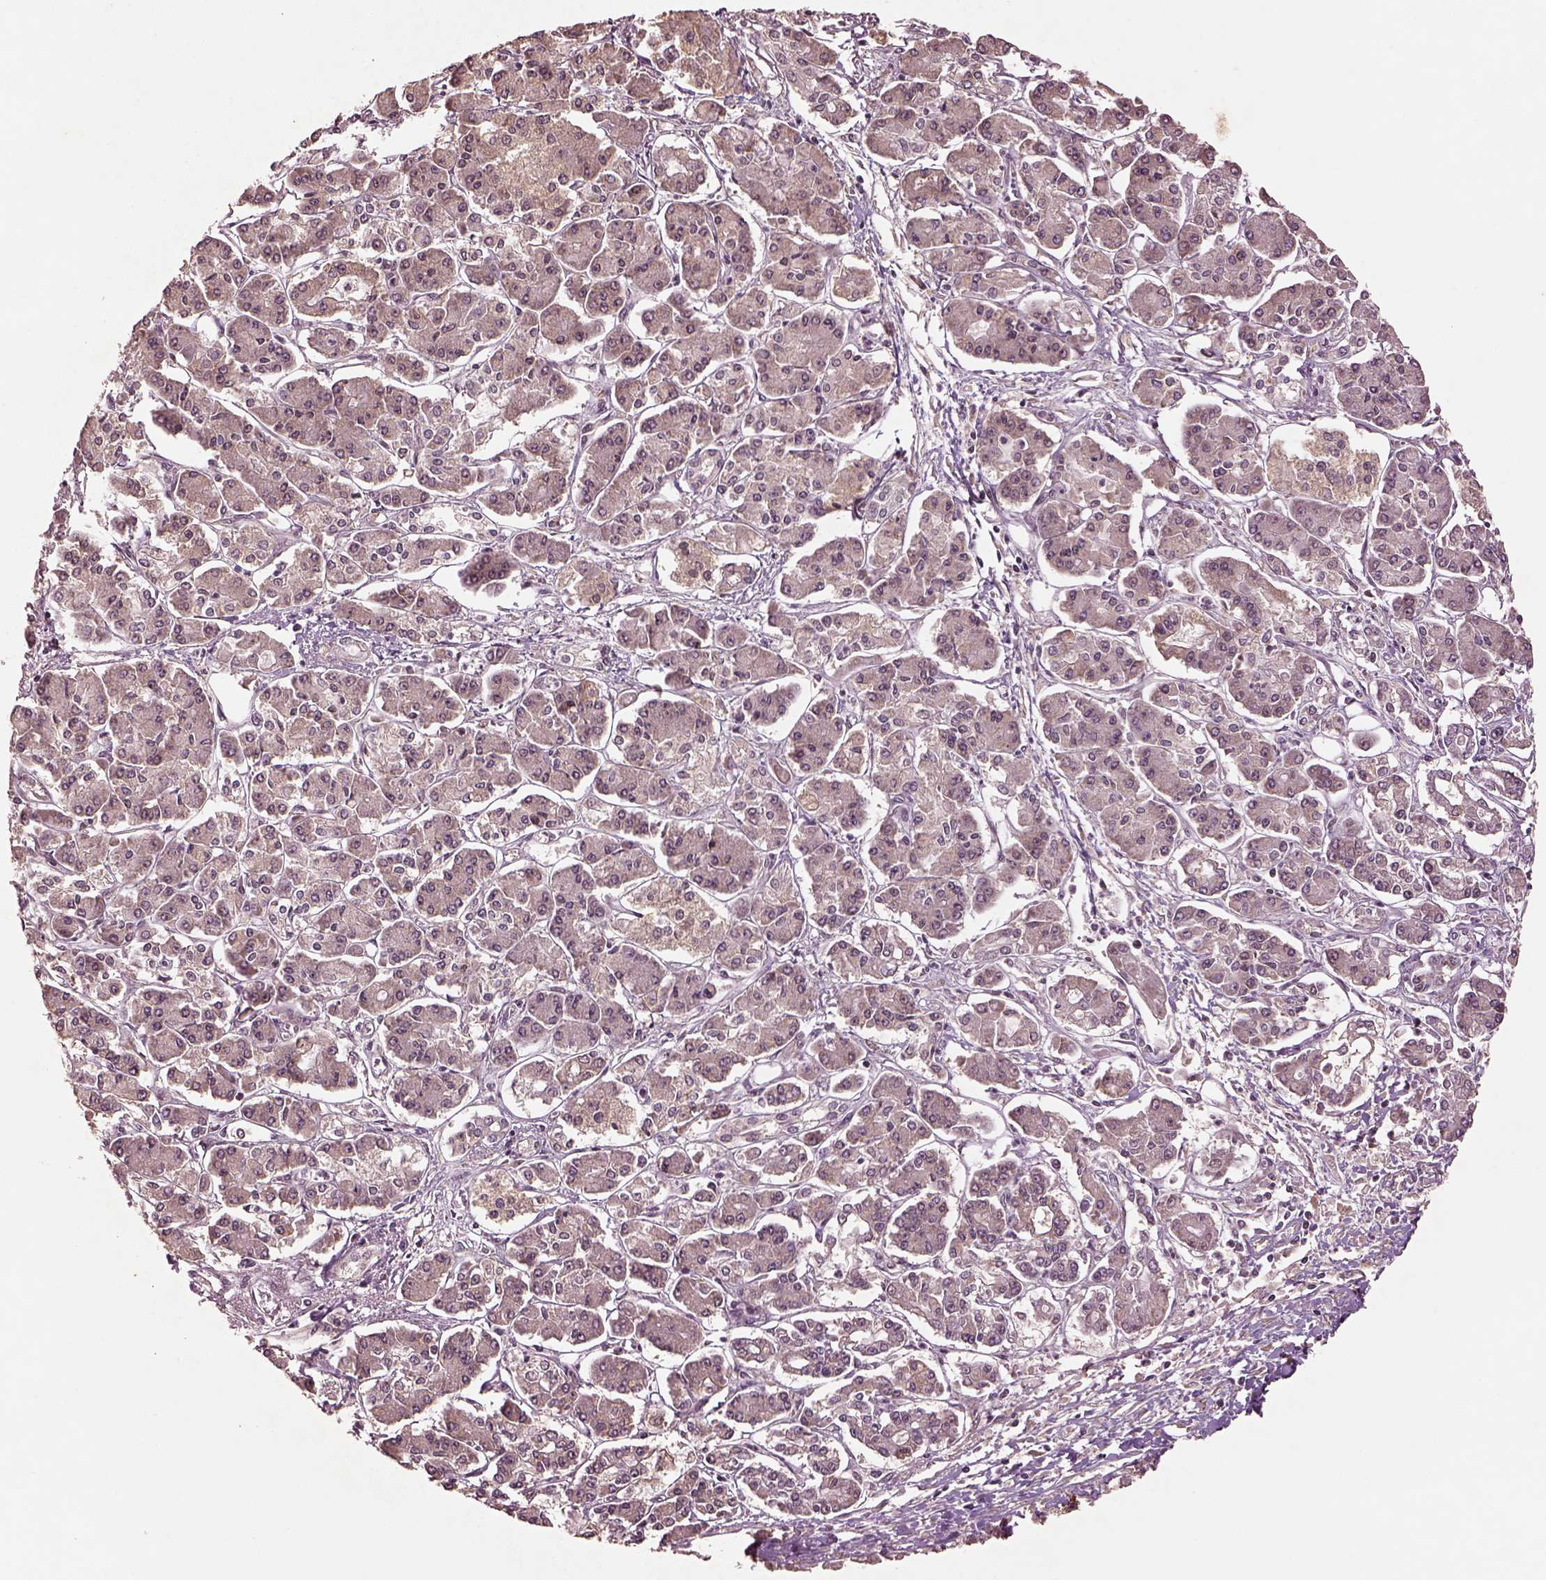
{"staining": {"intensity": "negative", "quantity": "none", "location": "none"}, "tissue": "pancreatic cancer", "cell_type": "Tumor cells", "image_type": "cancer", "snomed": [{"axis": "morphology", "description": "Adenocarcinoma, NOS"}, {"axis": "topography", "description": "Pancreas"}], "caption": "DAB (3,3'-diaminobenzidine) immunohistochemical staining of human adenocarcinoma (pancreatic) exhibits no significant staining in tumor cells. Nuclei are stained in blue.", "gene": "BRD9", "patient": {"sex": "male", "age": 85}}